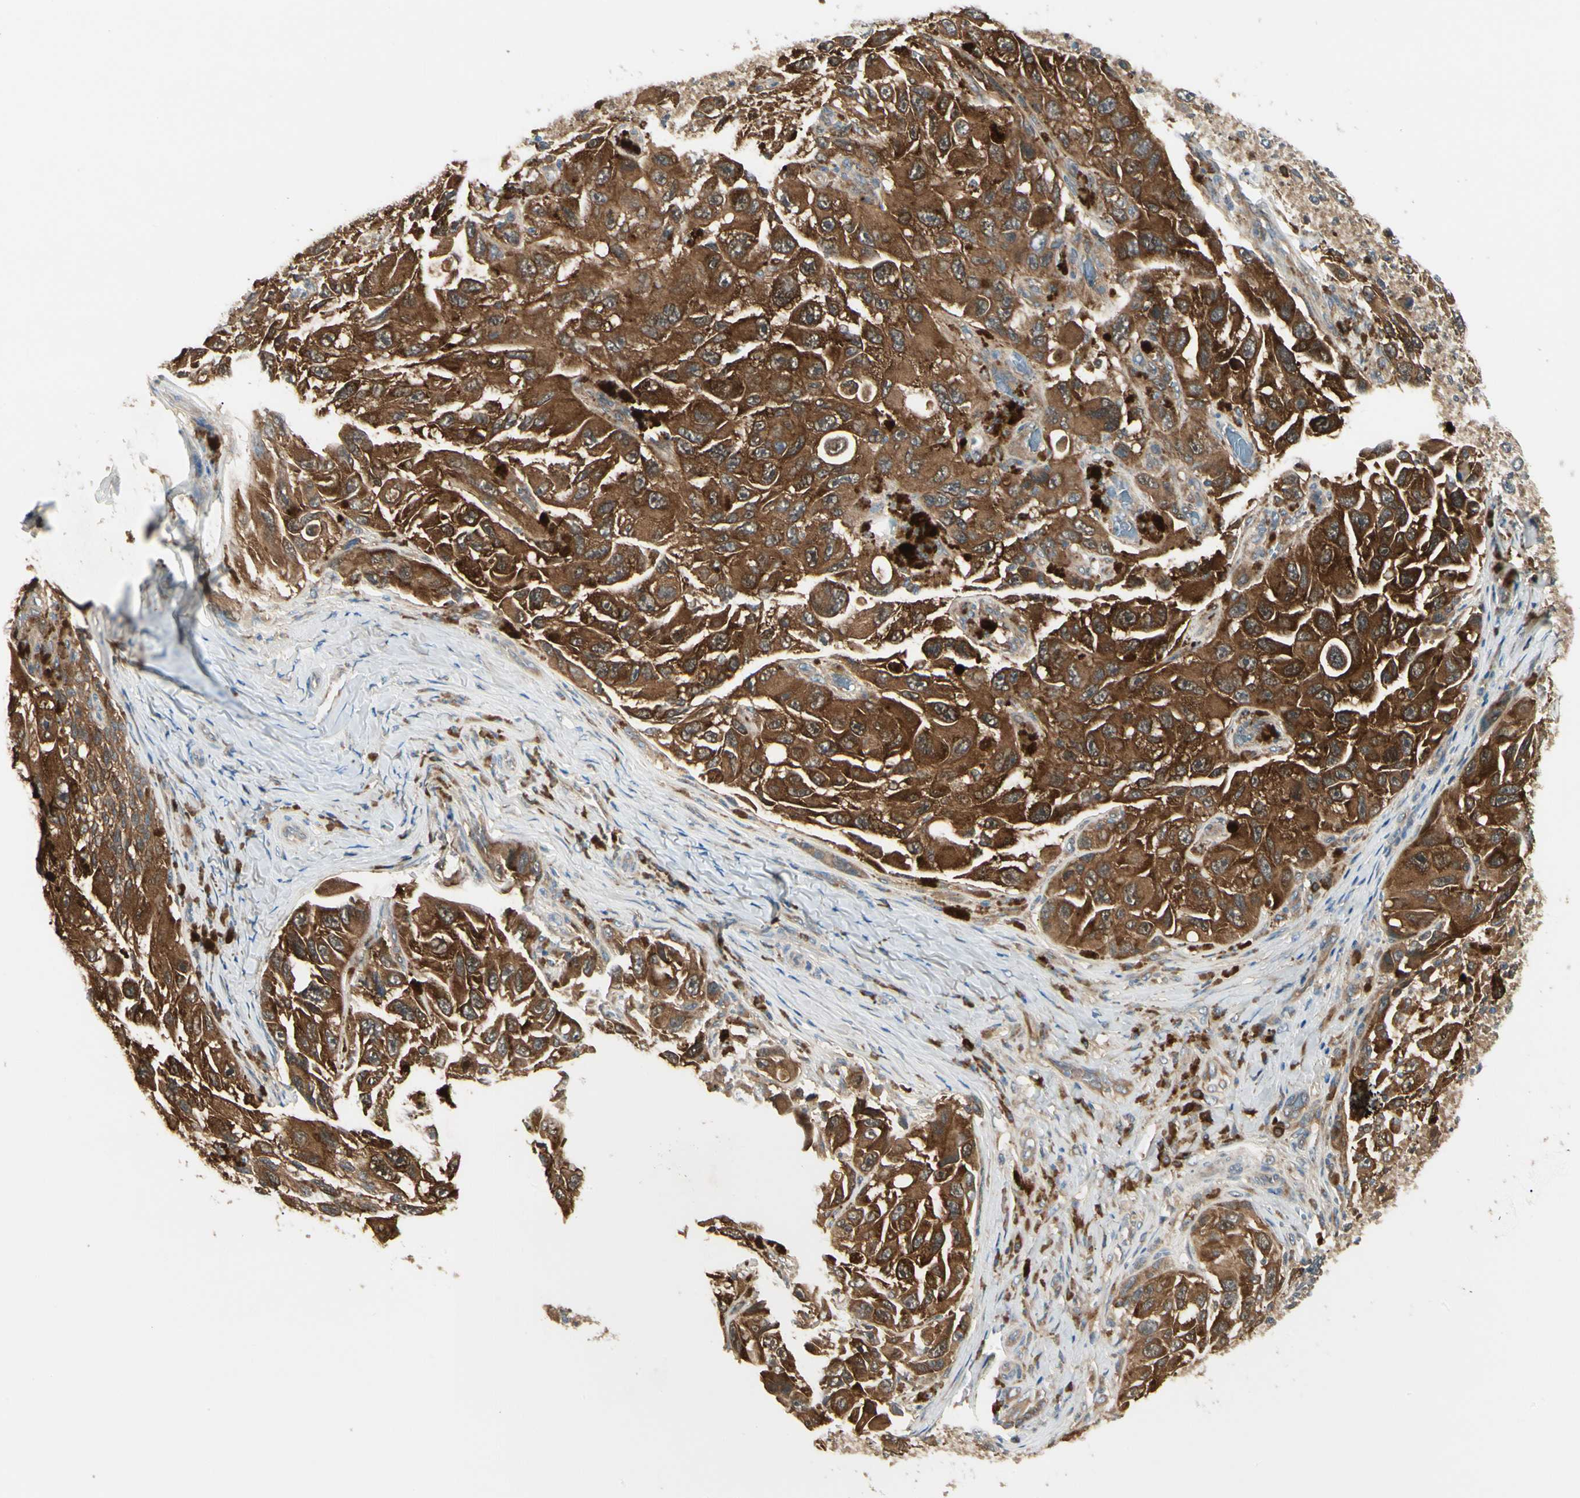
{"staining": {"intensity": "strong", "quantity": ">75%", "location": "cytoplasmic/membranous"}, "tissue": "melanoma", "cell_type": "Tumor cells", "image_type": "cancer", "snomed": [{"axis": "morphology", "description": "Malignant melanoma, NOS"}, {"axis": "topography", "description": "Skin"}], "caption": "Melanoma stained for a protein (brown) exhibits strong cytoplasmic/membranous positive expression in approximately >75% of tumor cells.", "gene": "NME1-NME2", "patient": {"sex": "female", "age": 73}}